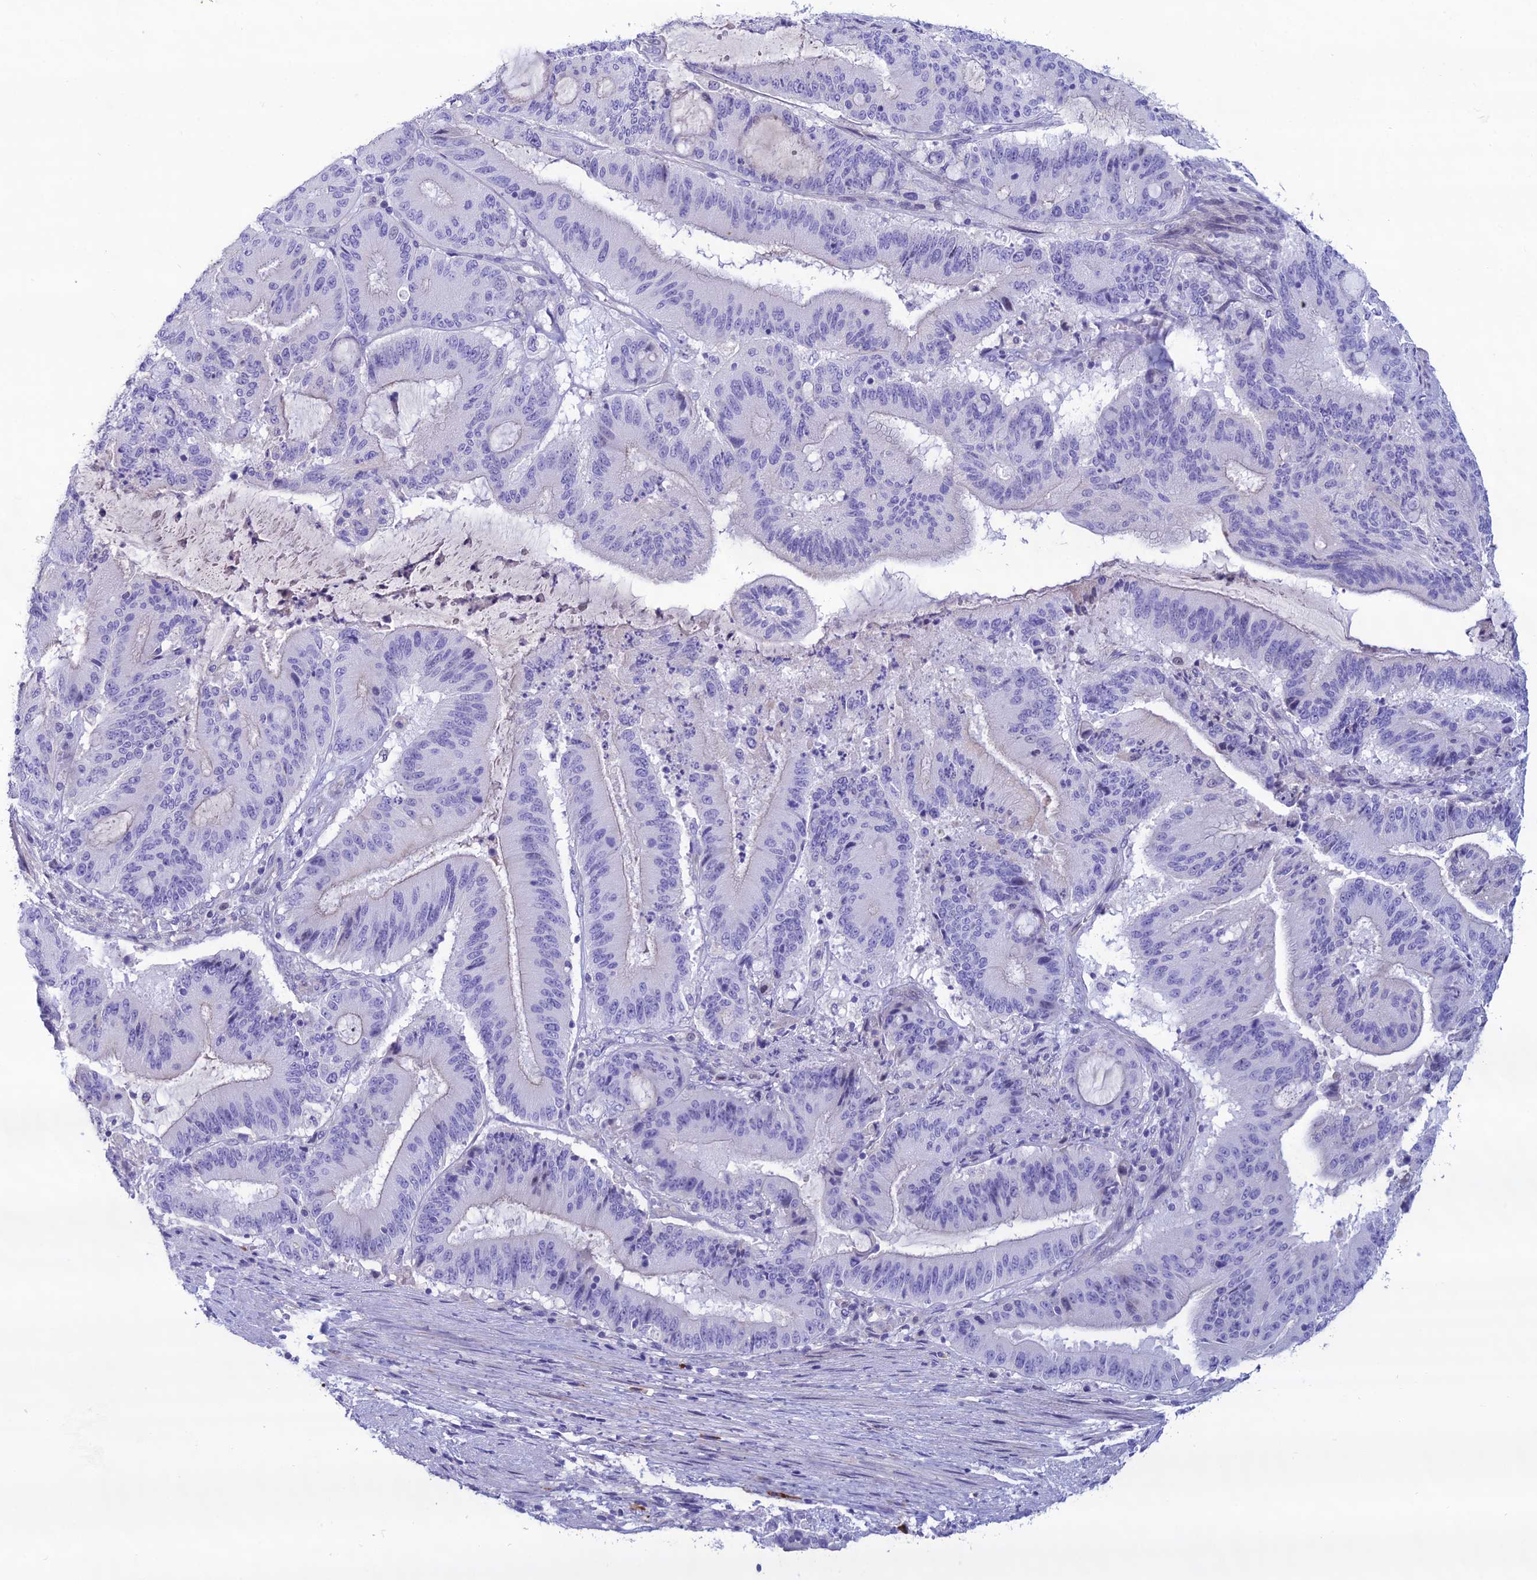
{"staining": {"intensity": "negative", "quantity": "none", "location": "none"}, "tissue": "liver cancer", "cell_type": "Tumor cells", "image_type": "cancer", "snomed": [{"axis": "morphology", "description": "Normal tissue, NOS"}, {"axis": "morphology", "description": "Cholangiocarcinoma"}, {"axis": "topography", "description": "Liver"}, {"axis": "topography", "description": "Peripheral nerve tissue"}], "caption": "DAB immunohistochemical staining of human liver cholangiocarcinoma demonstrates no significant staining in tumor cells. (Immunohistochemistry (ihc), brightfield microscopy, high magnification).", "gene": "CRB2", "patient": {"sex": "female", "age": 73}}